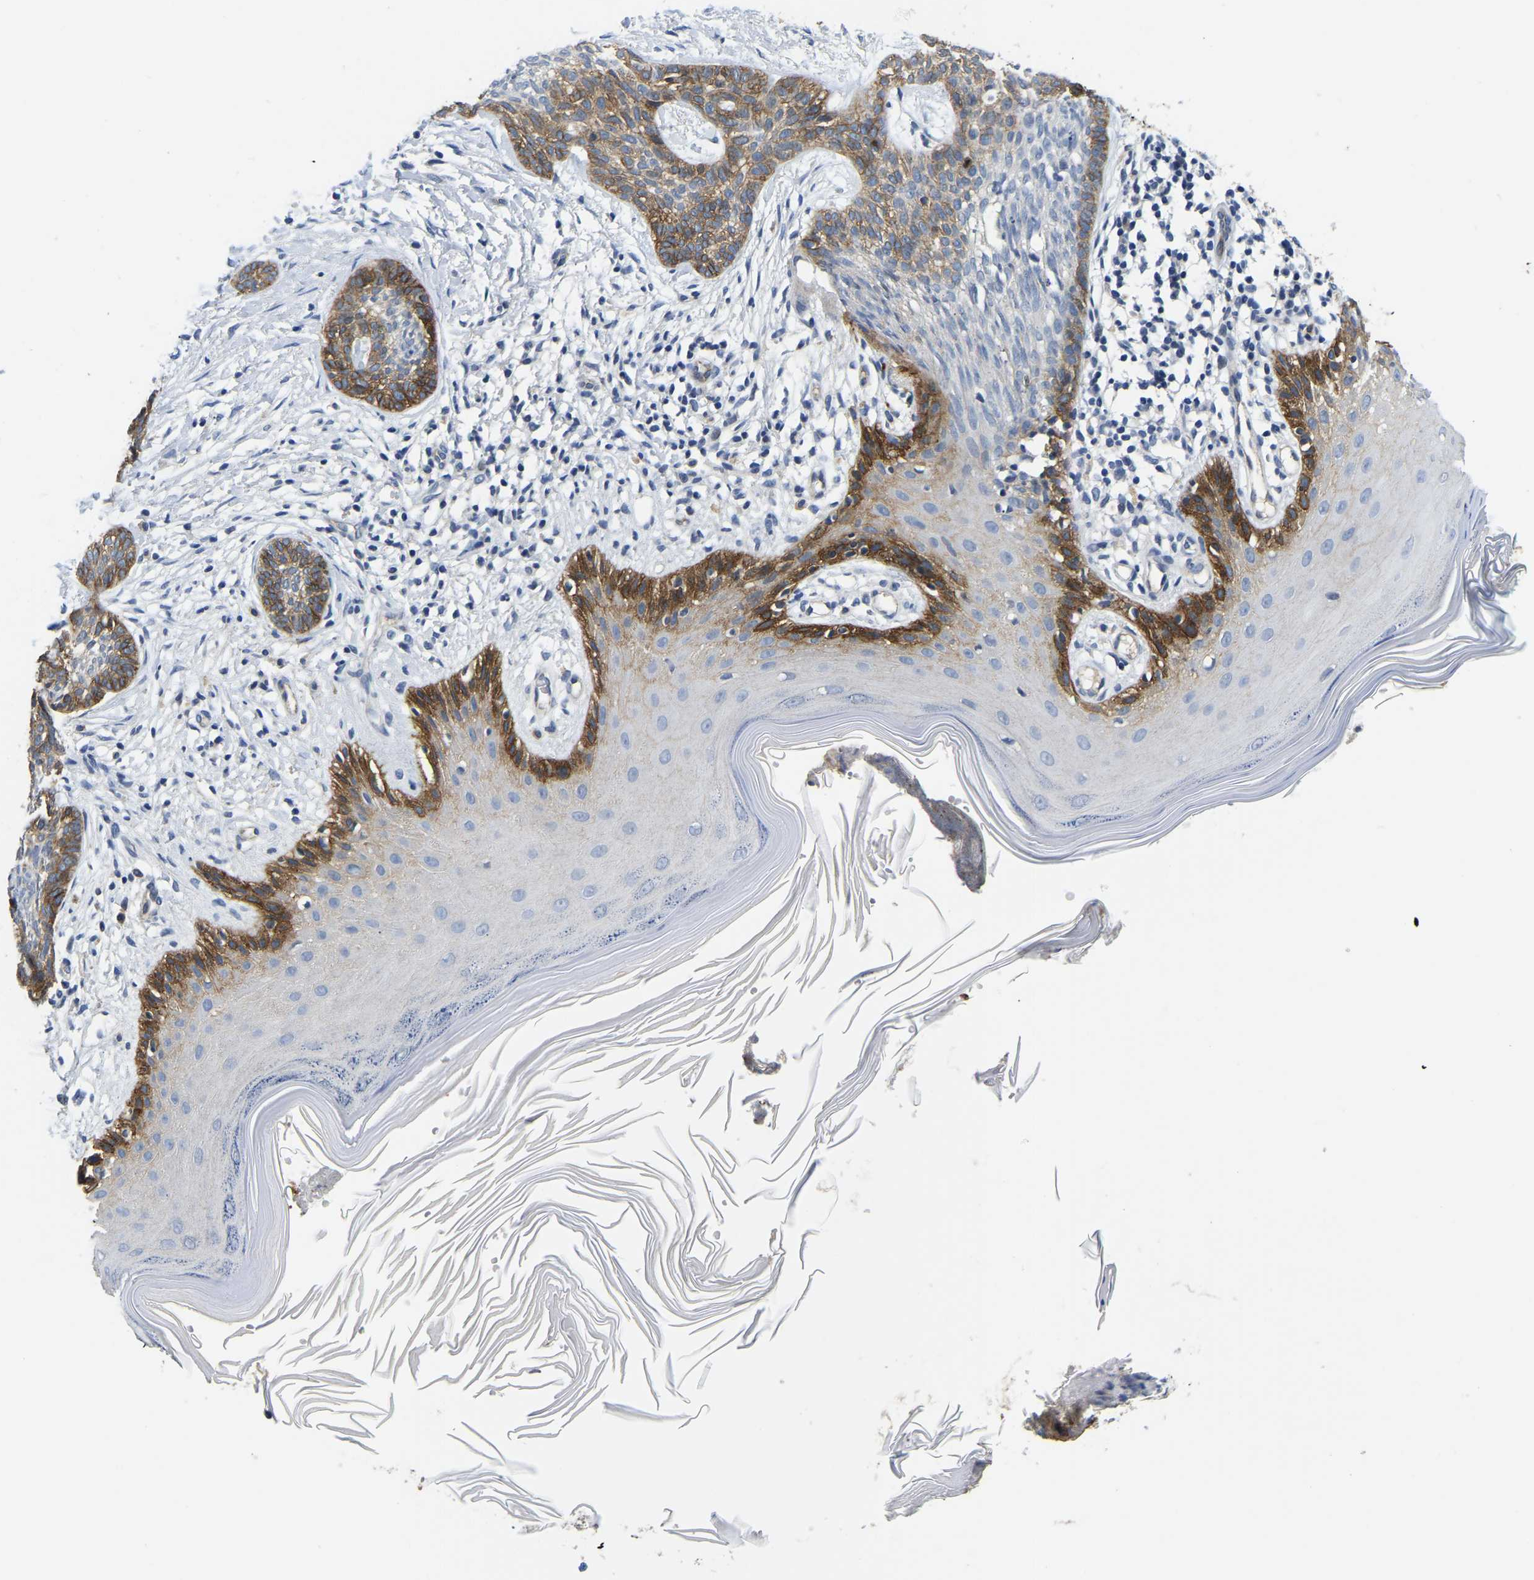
{"staining": {"intensity": "moderate", "quantity": "25%-75%", "location": "cytoplasmic/membranous"}, "tissue": "skin cancer", "cell_type": "Tumor cells", "image_type": "cancer", "snomed": [{"axis": "morphology", "description": "Basal cell carcinoma"}, {"axis": "topography", "description": "Skin"}], "caption": "Immunohistochemistry histopathology image of human skin basal cell carcinoma stained for a protein (brown), which exhibits medium levels of moderate cytoplasmic/membranous positivity in about 25%-75% of tumor cells.", "gene": "ITGA2", "patient": {"sex": "female", "age": 59}}